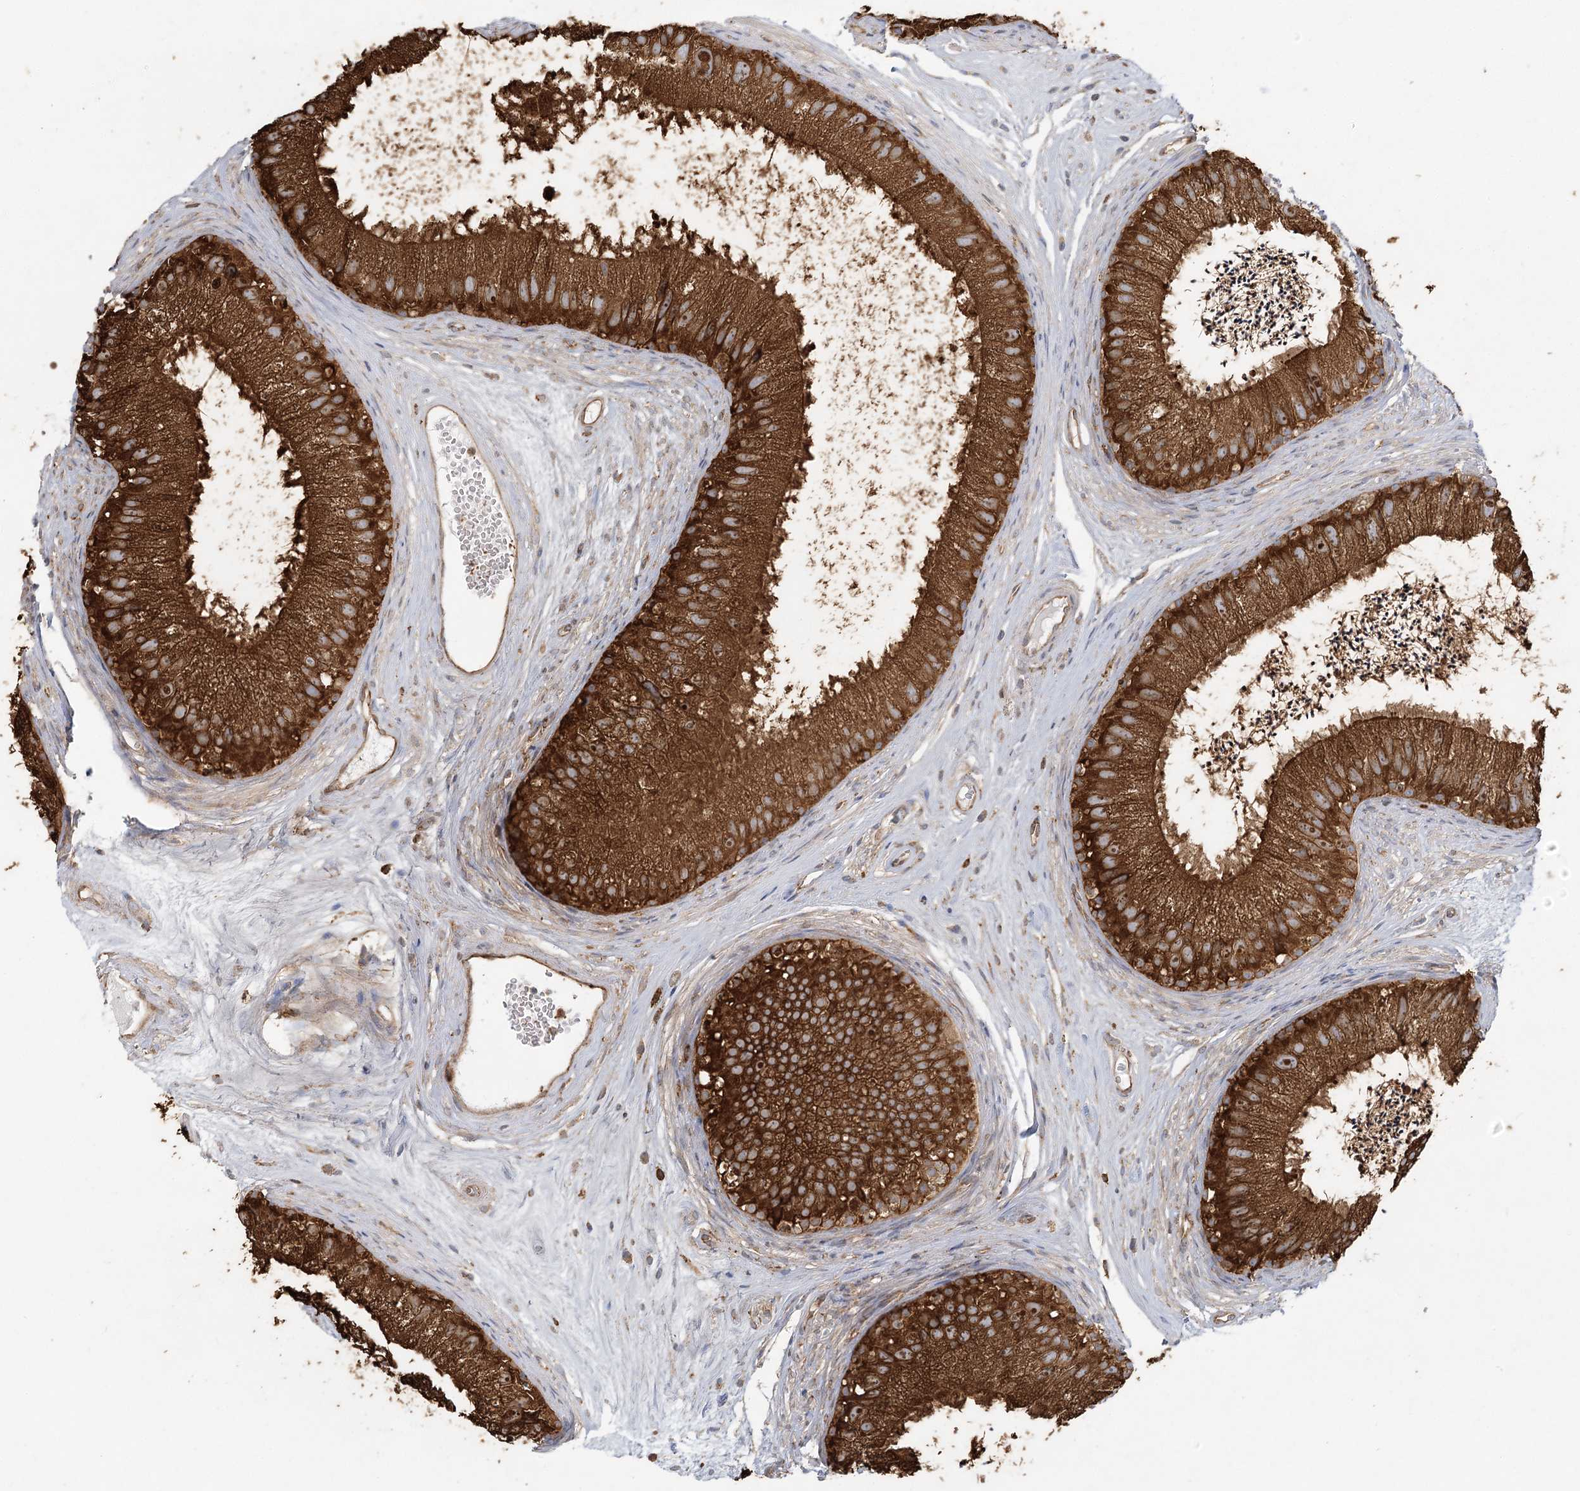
{"staining": {"intensity": "strong", "quantity": ">75%", "location": "cytoplasmic/membranous"}, "tissue": "epididymis", "cell_type": "Glandular cells", "image_type": "normal", "snomed": [{"axis": "morphology", "description": "Normal tissue, NOS"}, {"axis": "topography", "description": "Epididymis"}], "caption": "High-magnification brightfield microscopy of unremarkable epididymis stained with DAB (3,3'-diaminobenzidine) (brown) and counterstained with hematoxylin (blue). glandular cells exhibit strong cytoplasmic/membranous positivity is present in approximately>75% of cells.", "gene": "ACAP2", "patient": {"sex": "male", "age": 77}}